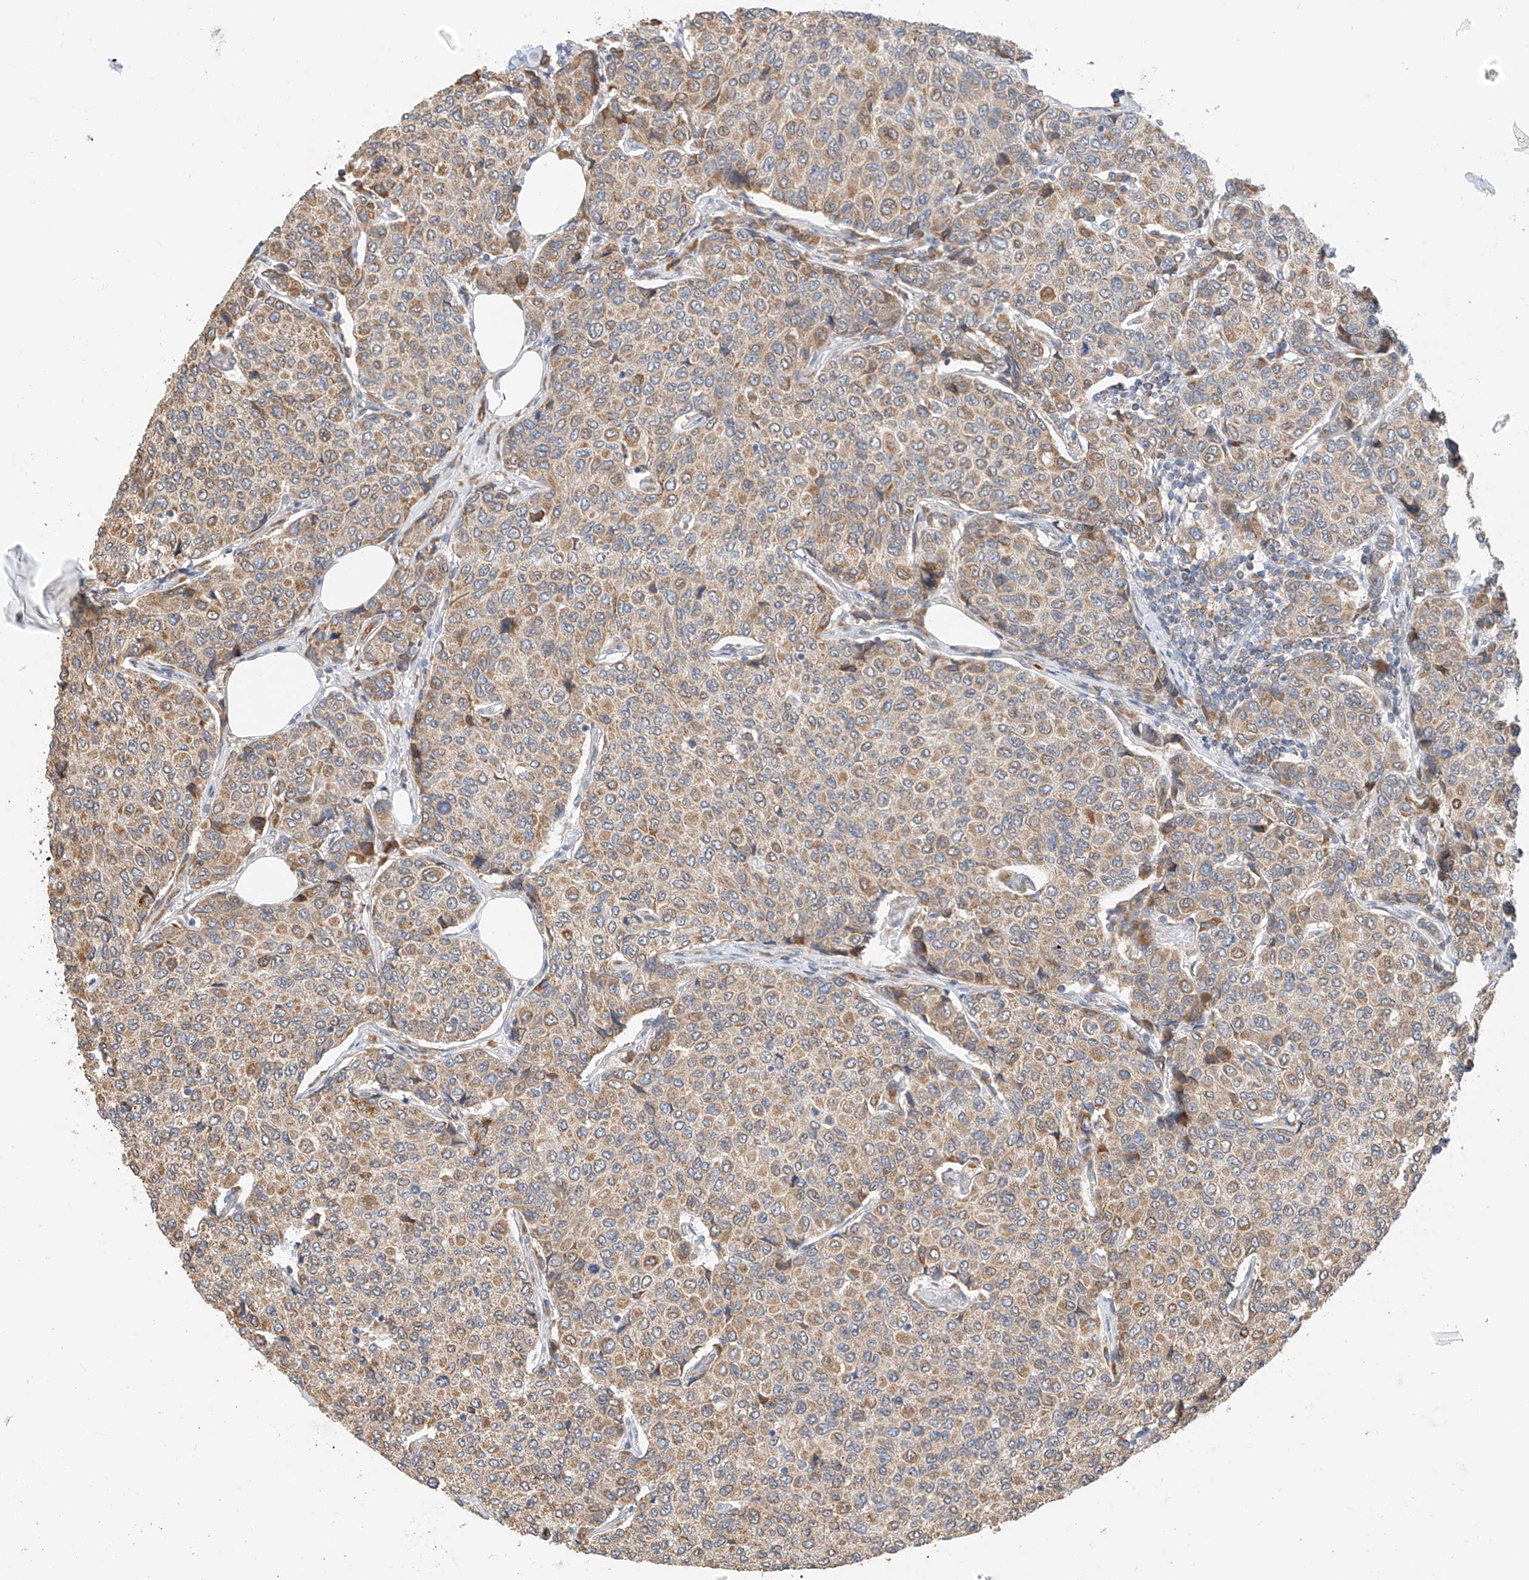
{"staining": {"intensity": "moderate", "quantity": "25%-75%", "location": "cytoplasmic/membranous"}, "tissue": "breast cancer", "cell_type": "Tumor cells", "image_type": "cancer", "snomed": [{"axis": "morphology", "description": "Duct carcinoma"}, {"axis": "topography", "description": "Breast"}], "caption": "Protein positivity by immunohistochemistry (IHC) shows moderate cytoplasmic/membranous positivity in approximately 25%-75% of tumor cells in breast infiltrating ductal carcinoma. The staining was performed using DAB to visualize the protein expression in brown, while the nuclei were stained in blue with hematoxylin (Magnification: 20x).", "gene": "PPA2", "patient": {"sex": "female", "age": 55}}